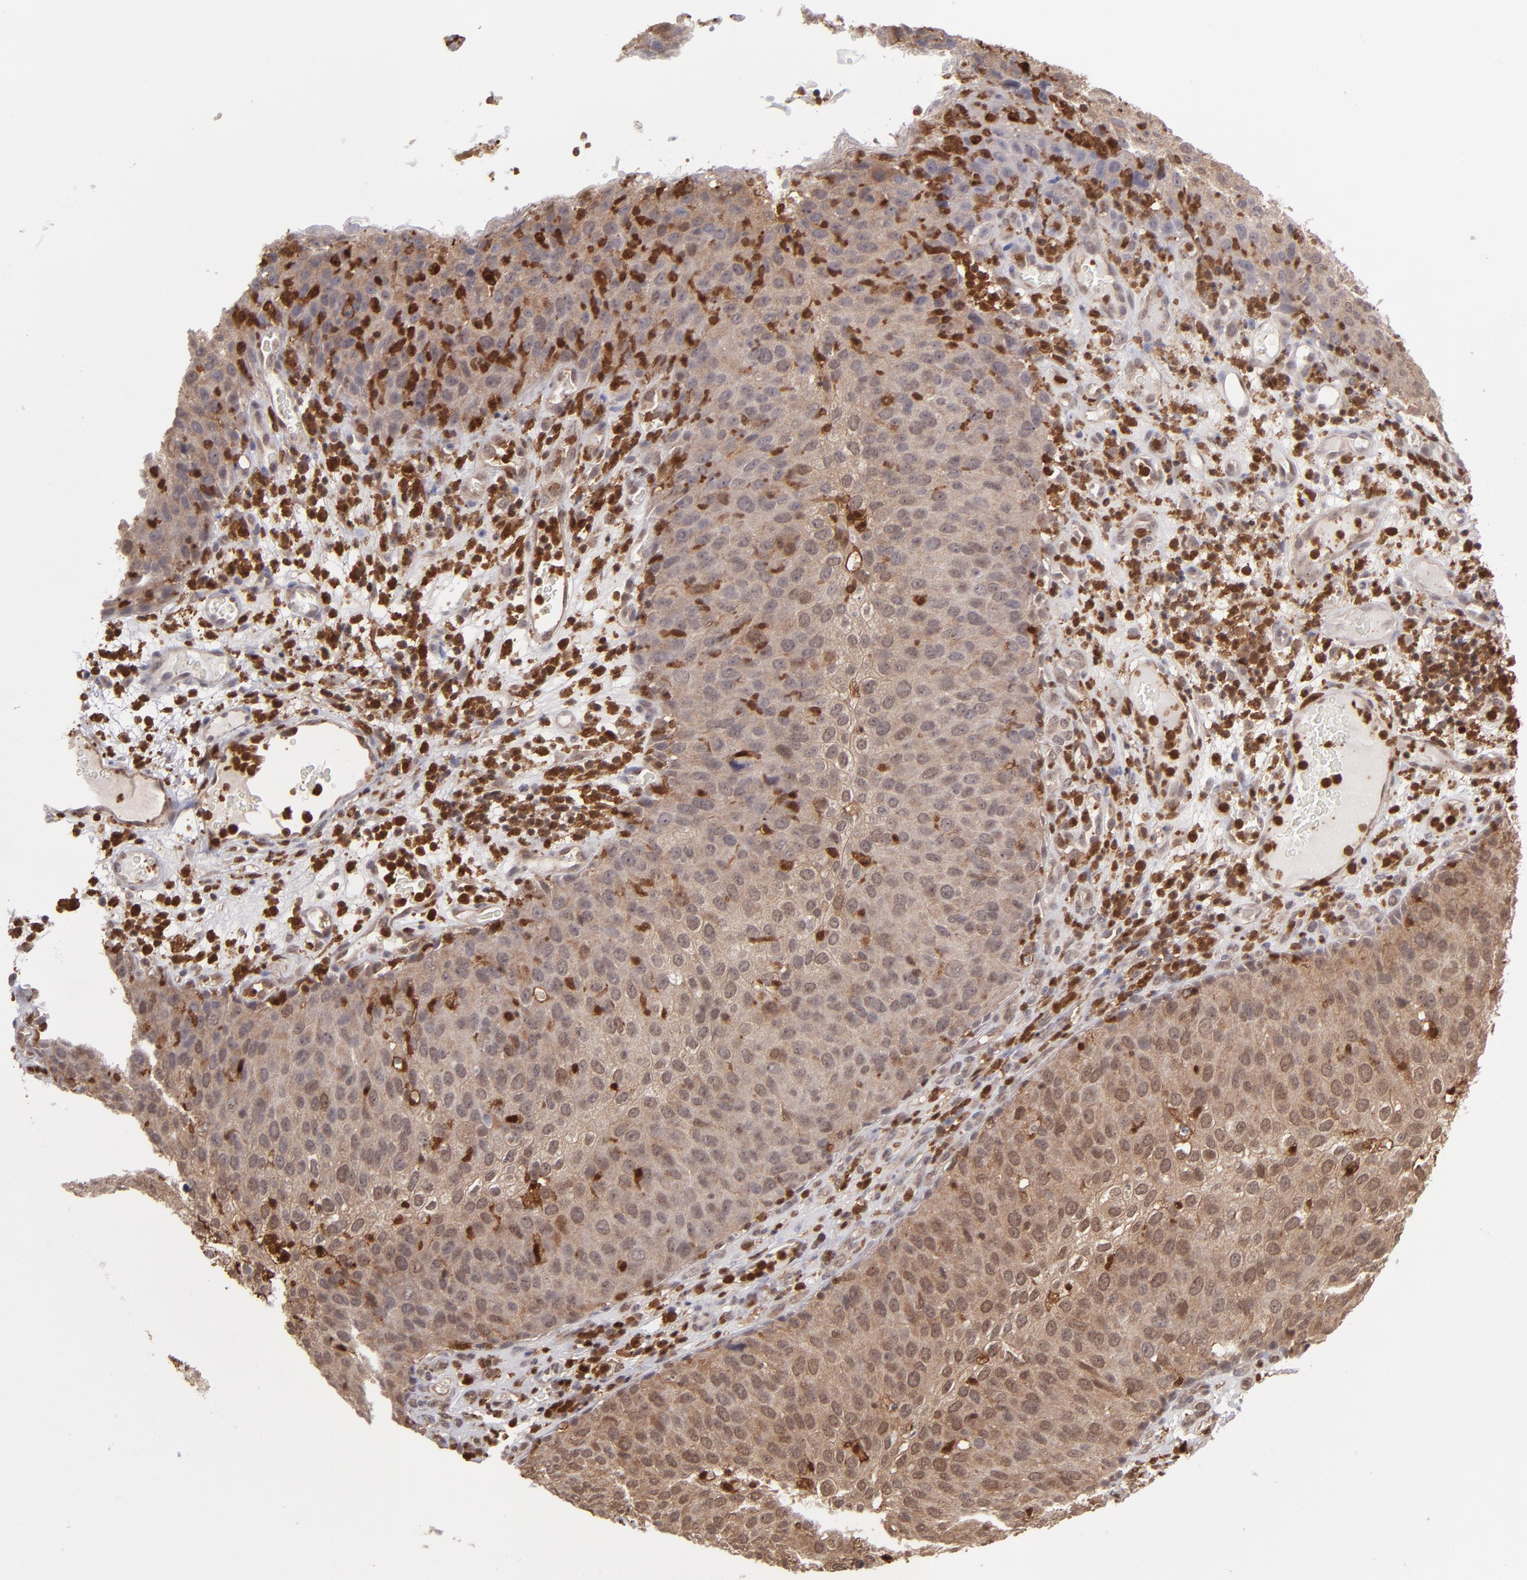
{"staining": {"intensity": "moderate", "quantity": ">75%", "location": "cytoplasmic/membranous,nuclear"}, "tissue": "skin cancer", "cell_type": "Tumor cells", "image_type": "cancer", "snomed": [{"axis": "morphology", "description": "Squamous cell carcinoma, NOS"}, {"axis": "topography", "description": "Skin"}], "caption": "Tumor cells reveal medium levels of moderate cytoplasmic/membranous and nuclear positivity in about >75% of cells in skin cancer.", "gene": "GRB2", "patient": {"sex": "male", "age": 87}}